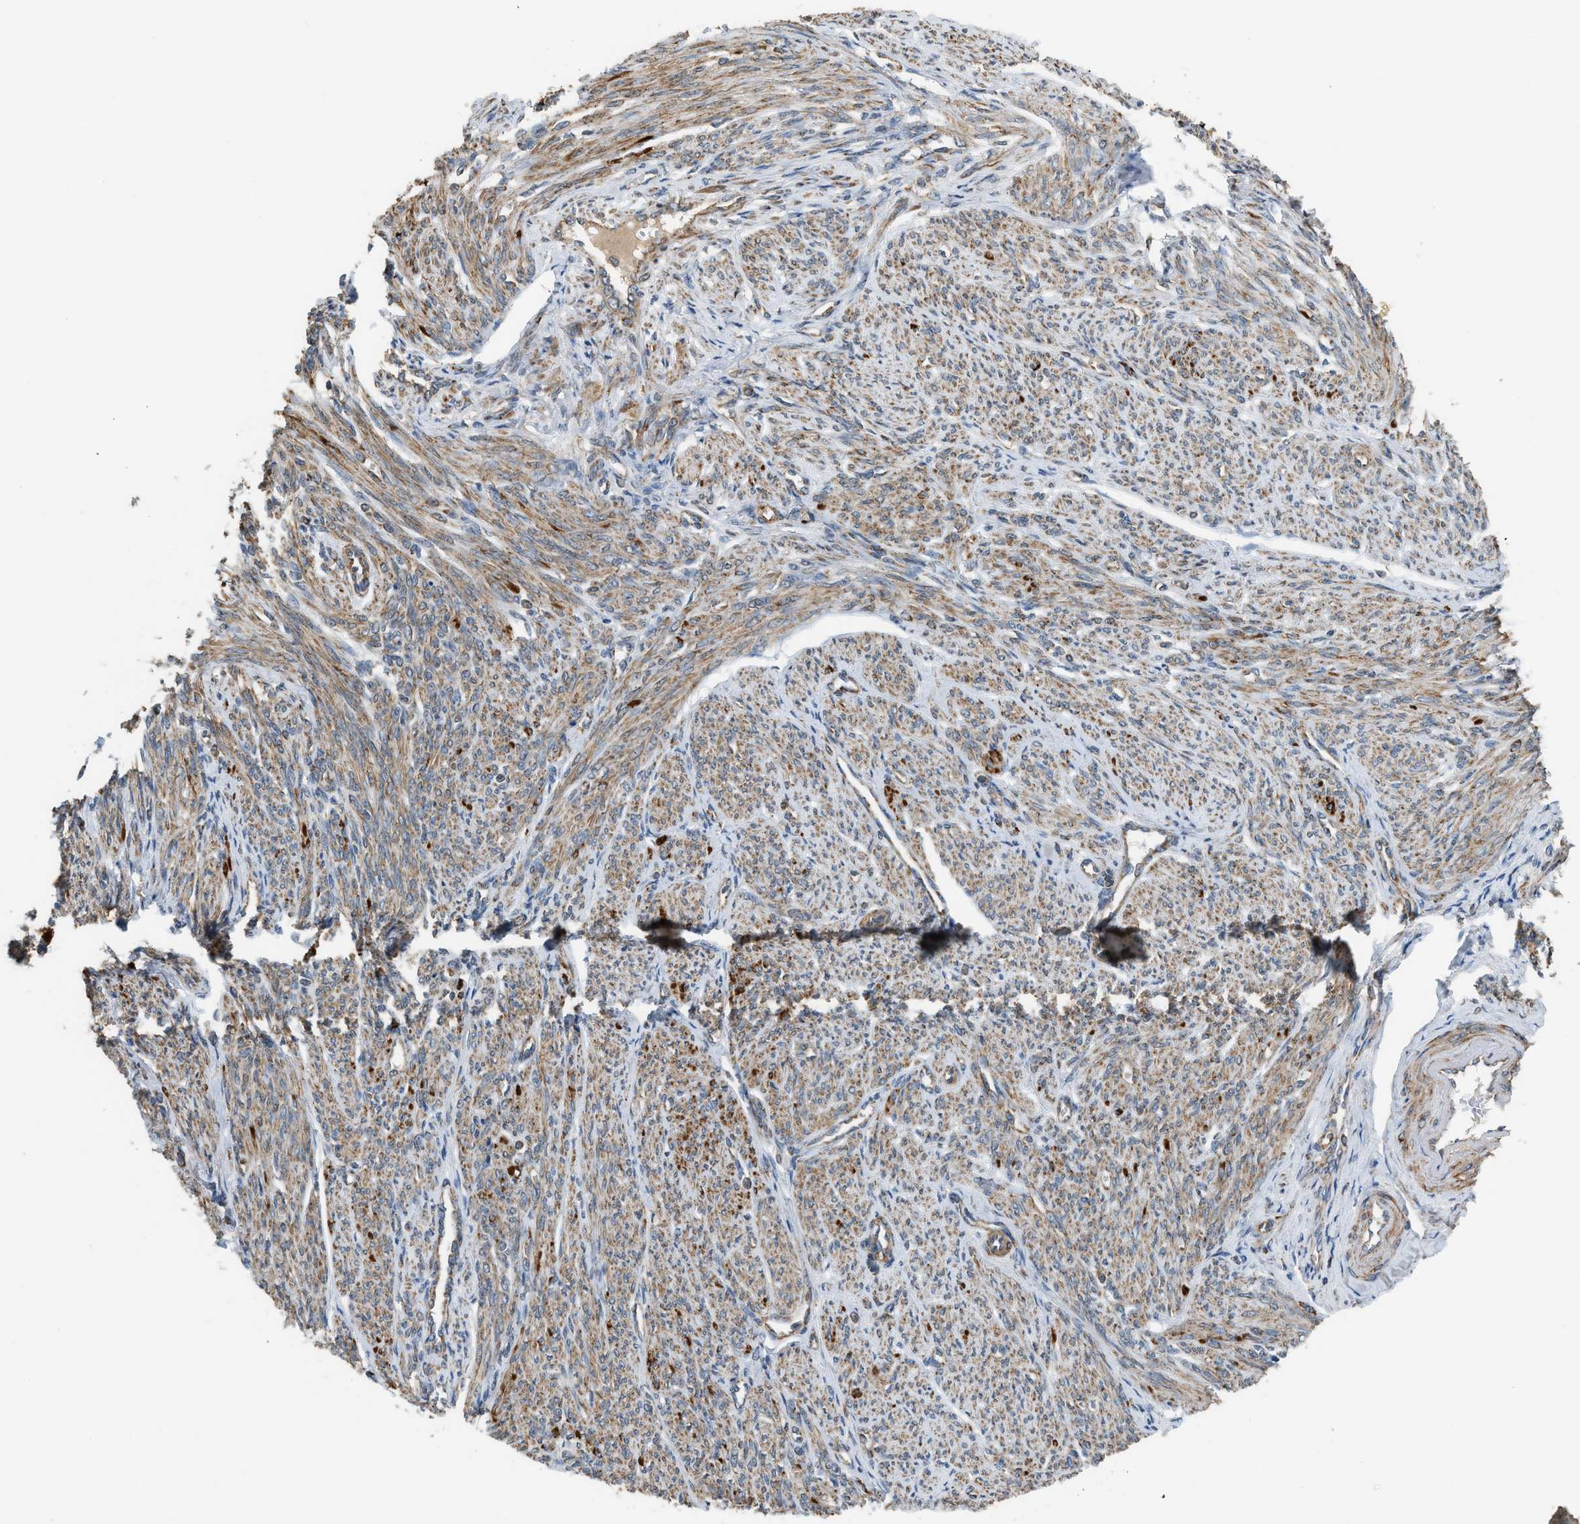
{"staining": {"intensity": "moderate", "quantity": ">75%", "location": "cytoplasmic/membranous"}, "tissue": "smooth muscle", "cell_type": "Smooth muscle cells", "image_type": "normal", "snomed": [{"axis": "morphology", "description": "Normal tissue, NOS"}, {"axis": "topography", "description": "Smooth muscle"}], "caption": "Smooth muscle stained with a brown dye displays moderate cytoplasmic/membranous positive staining in about >75% of smooth muscle cells.", "gene": "STARD3", "patient": {"sex": "female", "age": 65}}